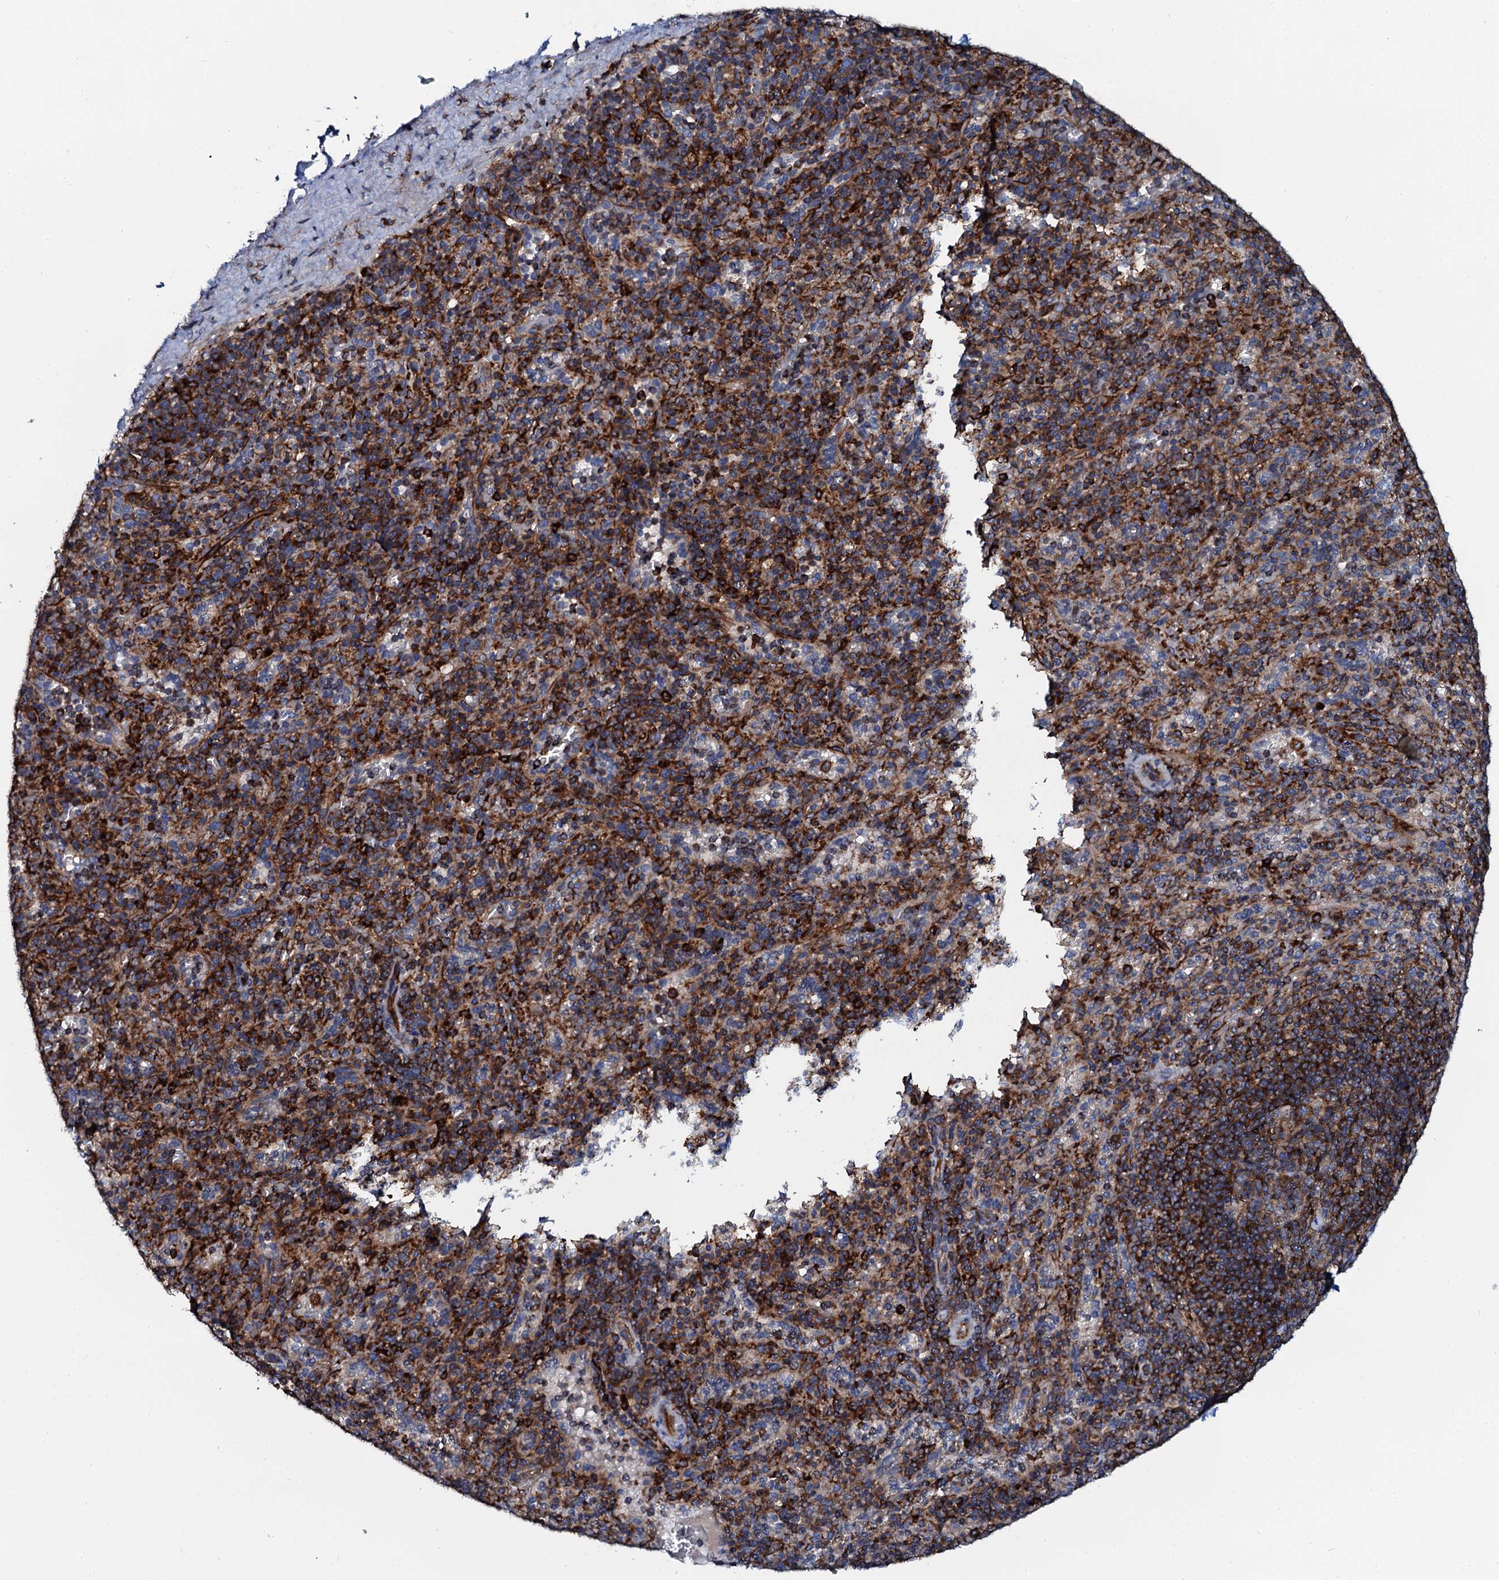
{"staining": {"intensity": "strong", "quantity": "25%-75%", "location": "cytoplasmic/membranous"}, "tissue": "spleen", "cell_type": "Cells in red pulp", "image_type": "normal", "snomed": [{"axis": "morphology", "description": "Normal tissue, NOS"}, {"axis": "topography", "description": "Spleen"}], "caption": "This photomicrograph reveals immunohistochemistry staining of benign human spleen, with high strong cytoplasmic/membranous positivity in approximately 25%-75% of cells in red pulp.", "gene": "VAMP8", "patient": {"sex": "male", "age": 82}}